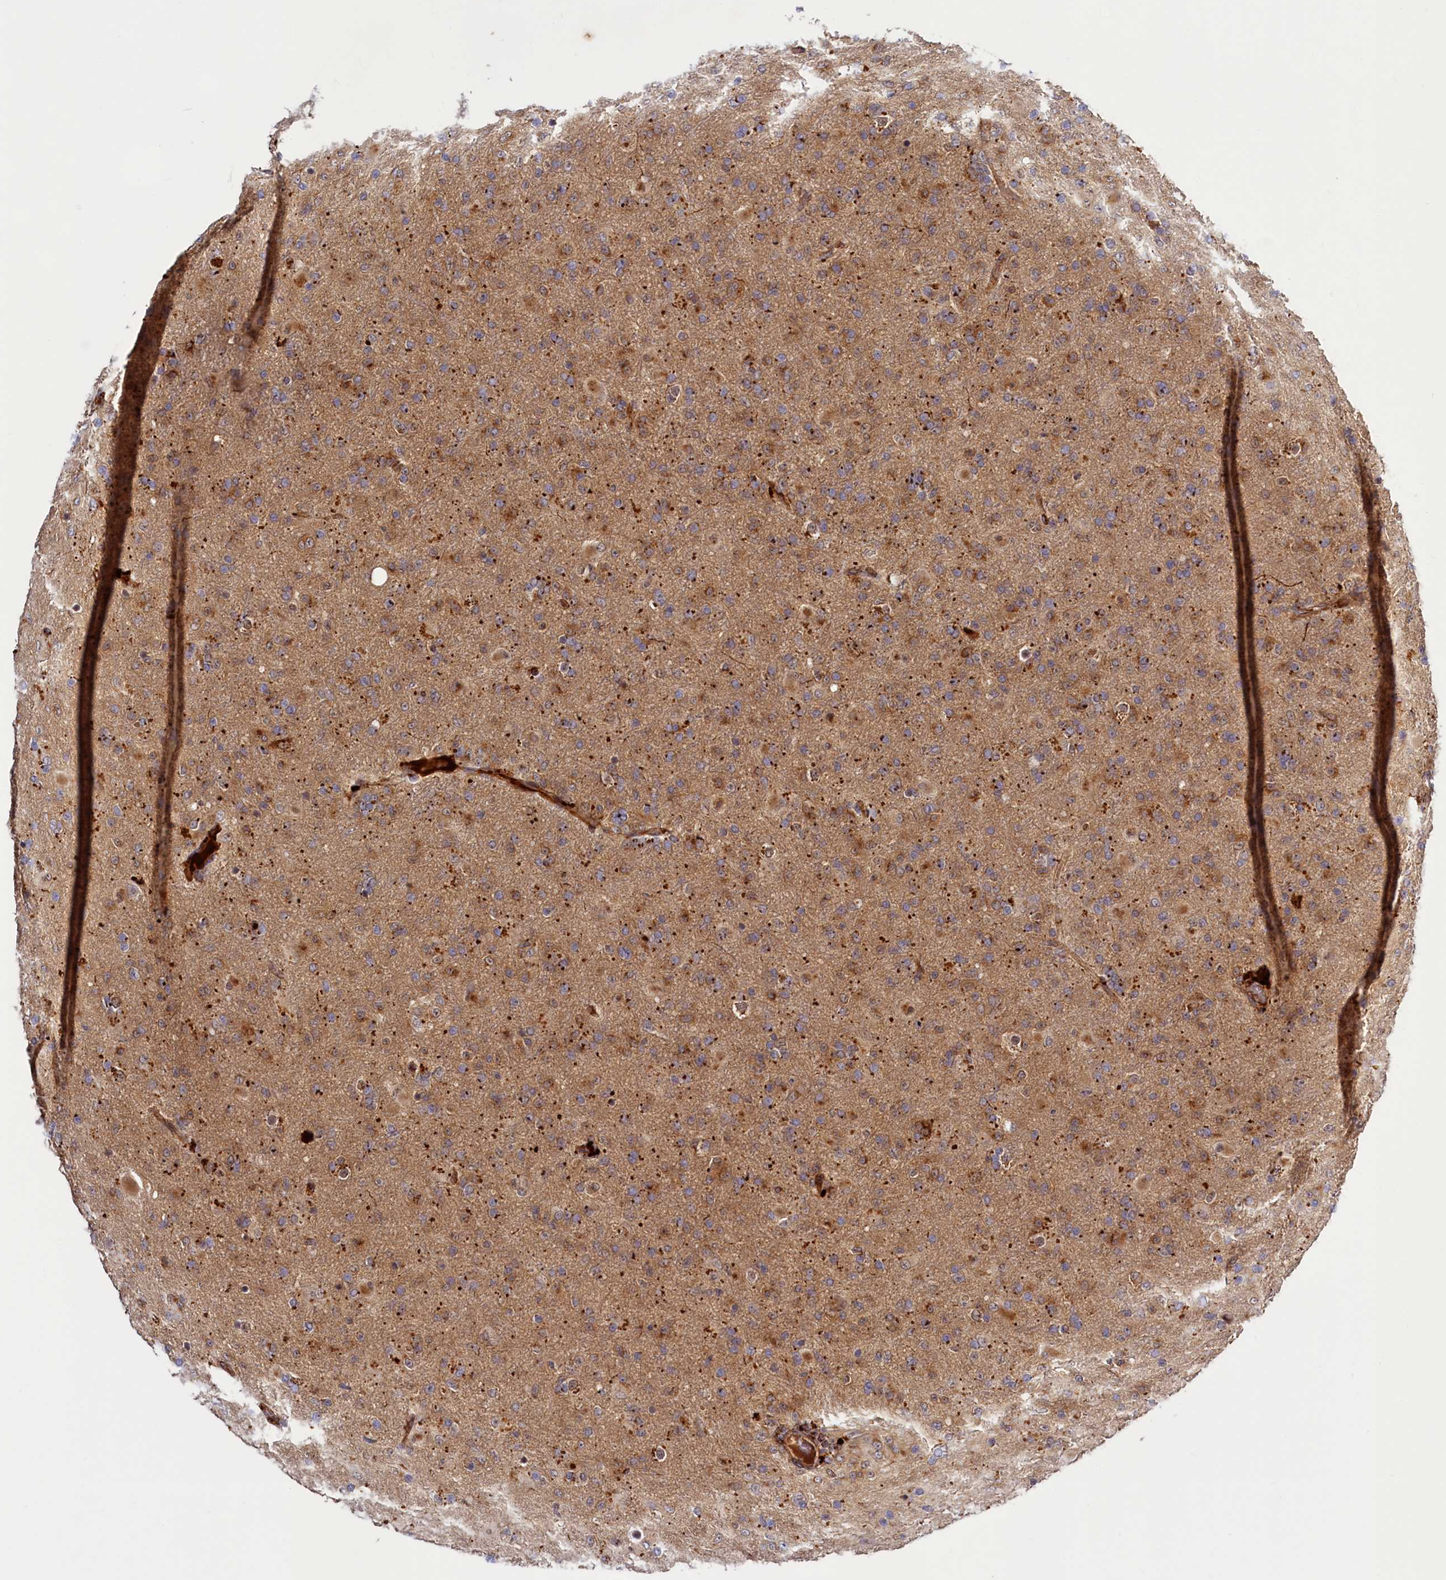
{"staining": {"intensity": "moderate", "quantity": ">75%", "location": "cytoplasmic/membranous"}, "tissue": "glioma", "cell_type": "Tumor cells", "image_type": "cancer", "snomed": [{"axis": "morphology", "description": "Glioma, malignant, Low grade"}, {"axis": "topography", "description": "Brain"}], "caption": "A medium amount of moderate cytoplasmic/membranous expression is appreciated in approximately >75% of tumor cells in glioma tissue. The staining was performed using DAB, with brown indicating positive protein expression. Nuclei are stained blue with hematoxylin.", "gene": "DYNC2H1", "patient": {"sex": "male", "age": 65}}